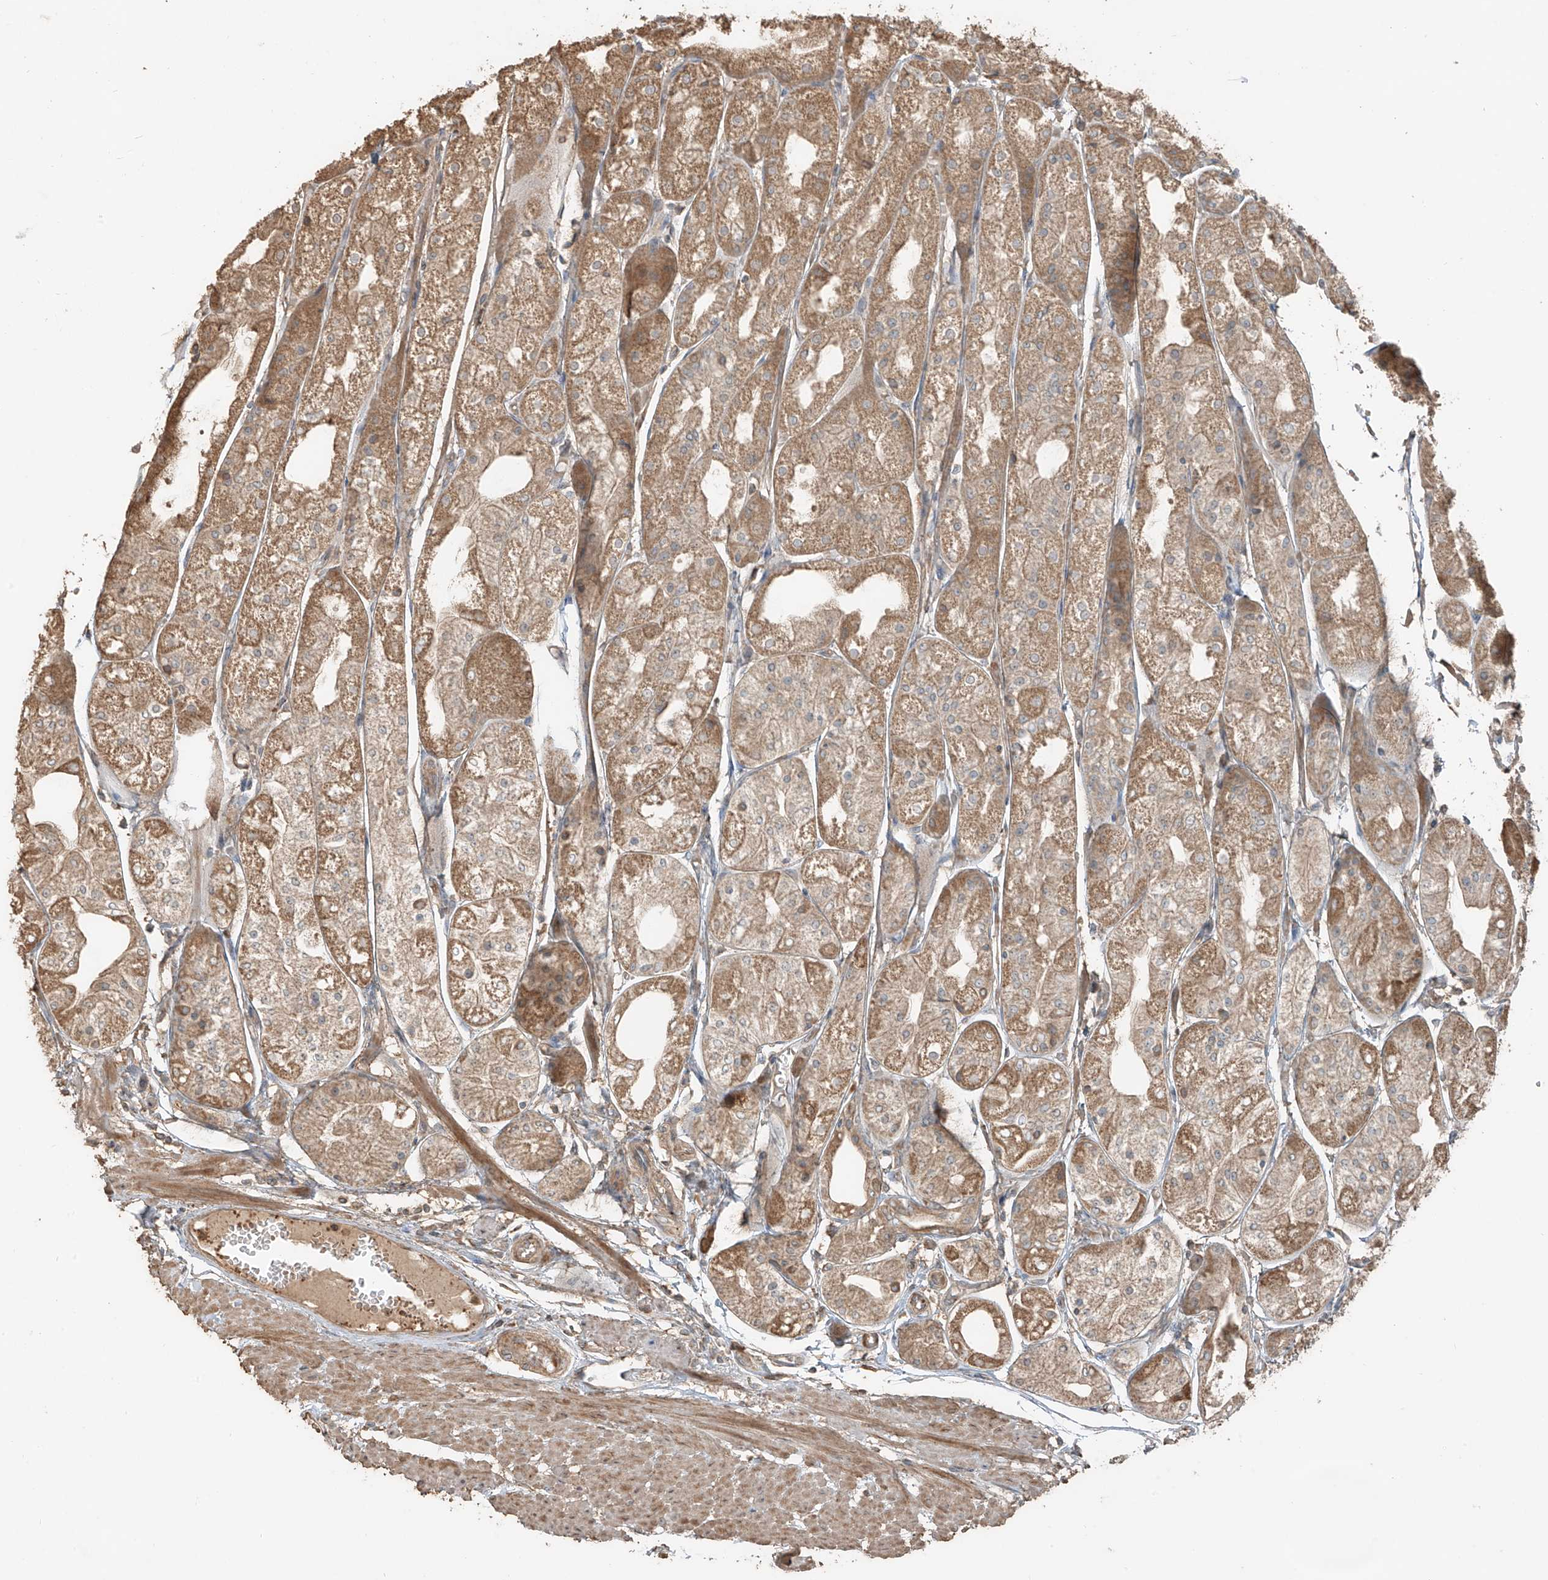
{"staining": {"intensity": "moderate", "quantity": ">75%", "location": "cytoplasmic/membranous"}, "tissue": "stomach", "cell_type": "Glandular cells", "image_type": "normal", "snomed": [{"axis": "morphology", "description": "Normal tissue, NOS"}, {"axis": "topography", "description": "Stomach, upper"}], "caption": "Immunohistochemistry histopathology image of benign human stomach stained for a protein (brown), which reveals medium levels of moderate cytoplasmic/membranous expression in about >75% of glandular cells.", "gene": "RFTN2", "patient": {"sex": "male", "age": 72}}